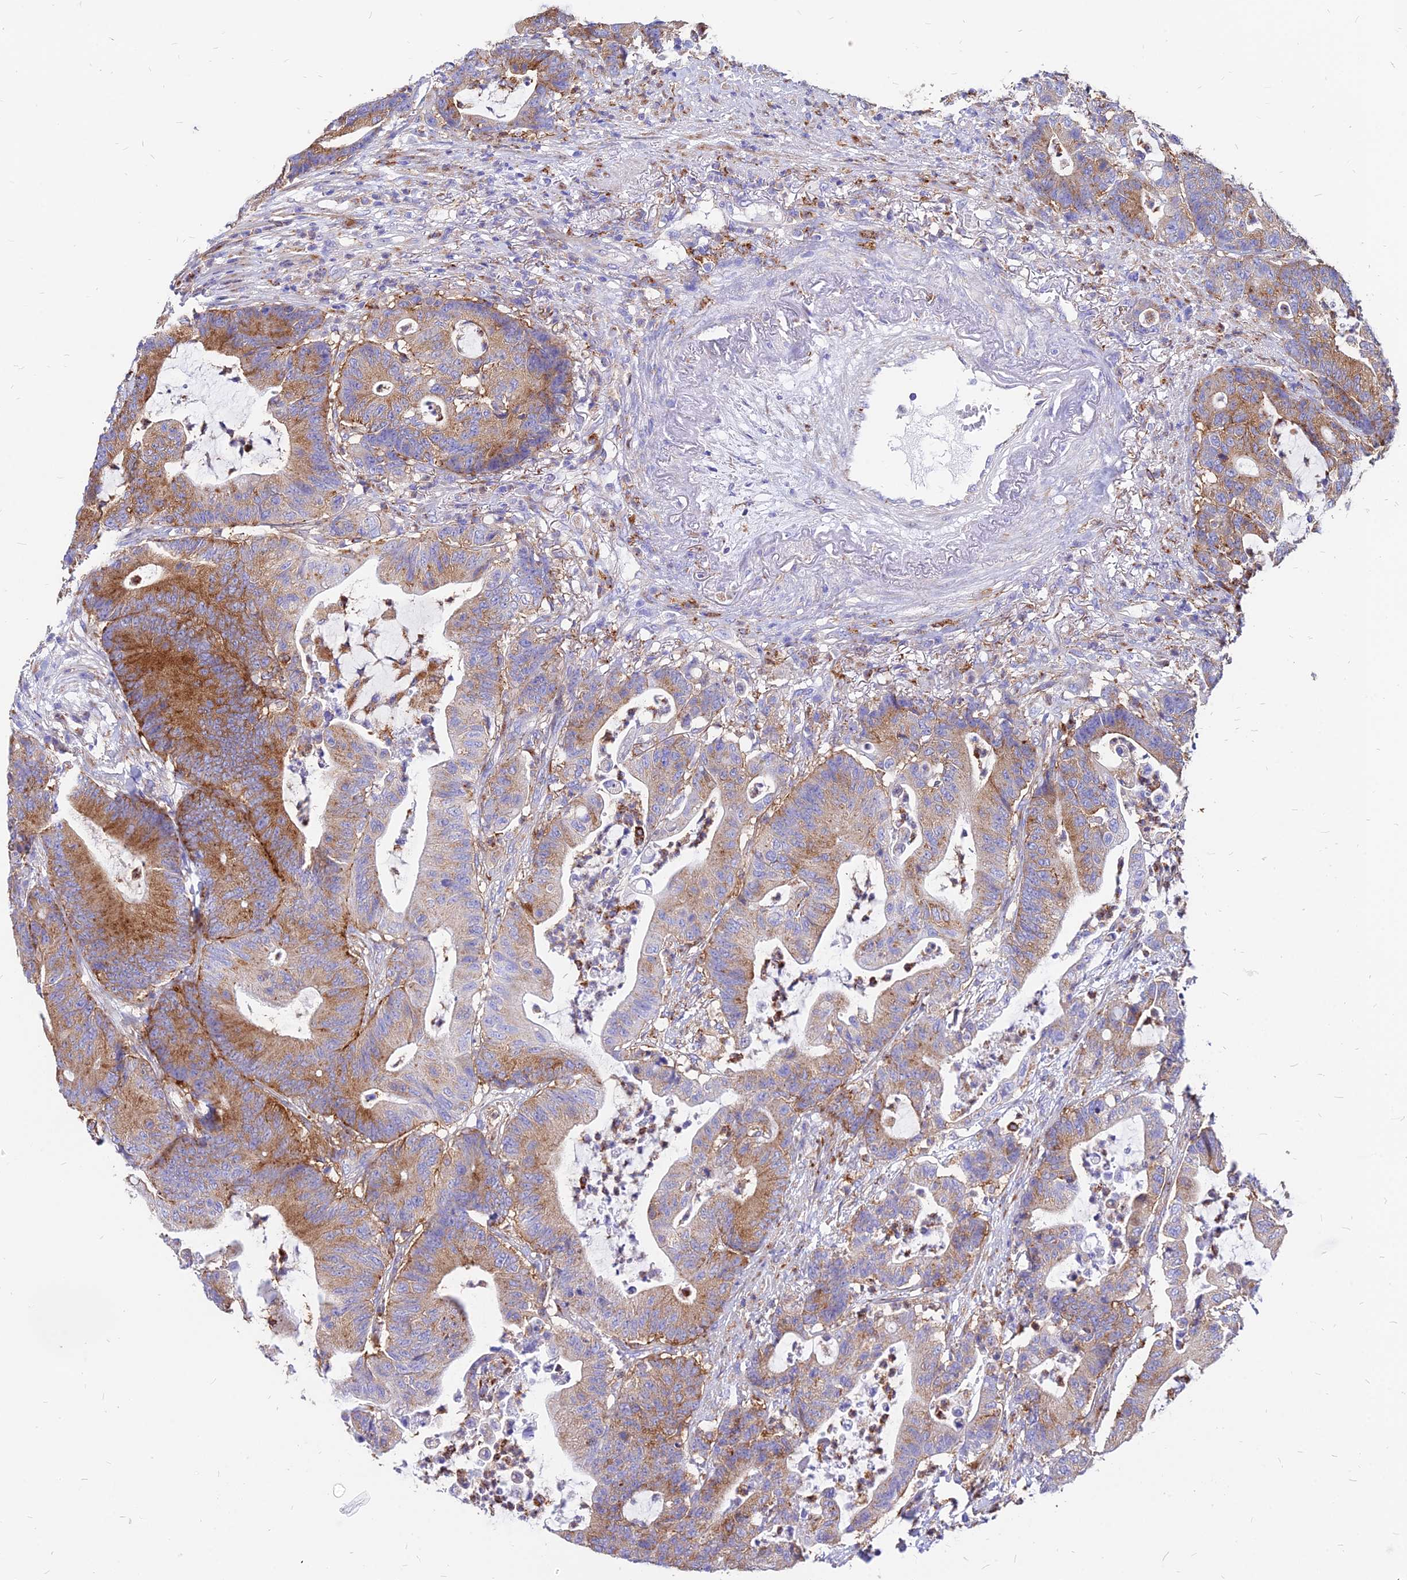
{"staining": {"intensity": "moderate", "quantity": ">75%", "location": "cytoplasmic/membranous"}, "tissue": "colorectal cancer", "cell_type": "Tumor cells", "image_type": "cancer", "snomed": [{"axis": "morphology", "description": "Adenocarcinoma, NOS"}, {"axis": "topography", "description": "Colon"}], "caption": "IHC micrograph of neoplastic tissue: colorectal adenocarcinoma stained using IHC shows medium levels of moderate protein expression localized specifically in the cytoplasmic/membranous of tumor cells, appearing as a cytoplasmic/membranous brown color.", "gene": "AGTRAP", "patient": {"sex": "female", "age": 84}}